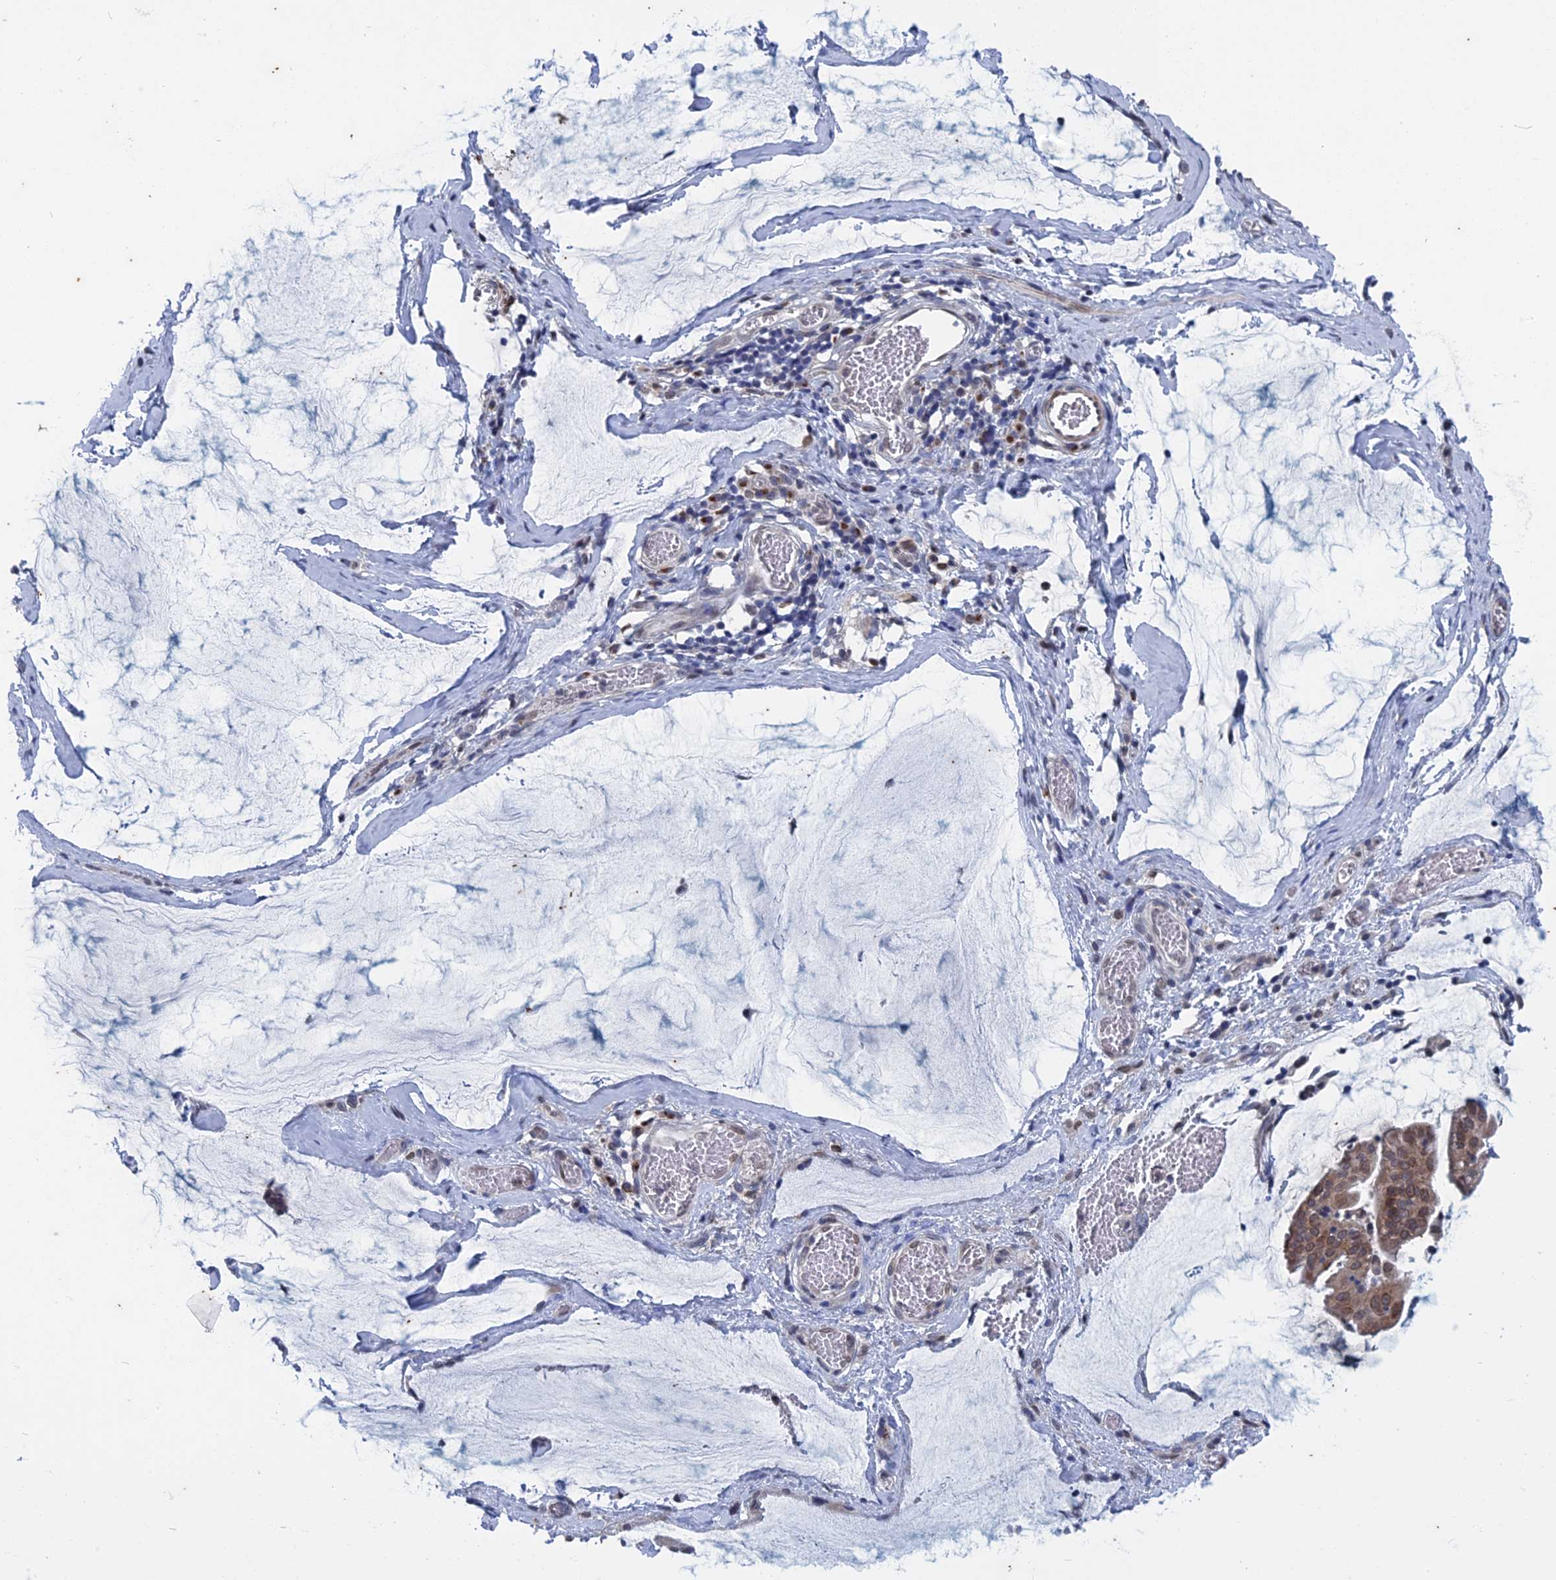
{"staining": {"intensity": "moderate", "quantity": ">75%", "location": "cytoplasmic/membranous,nuclear"}, "tissue": "ovarian cancer", "cell_type": "Tumor cells", "image_type": "cancer", "snomed": [{"axis": "morphology", "description": "Cystadenocarcinoma, mucinous, NOS"}, {"axis": "topography", "description": "Ovary"}], "caption": "IHC of ovarian cancer (mucinous cystadenocarcinoma) displays medium levels of moderate cytoplasmic/membranous and nuclear expression in approximately >75% of tumor cells.", "gene": "MTRF1", "patient": {"sex": "female", "age": 73}}